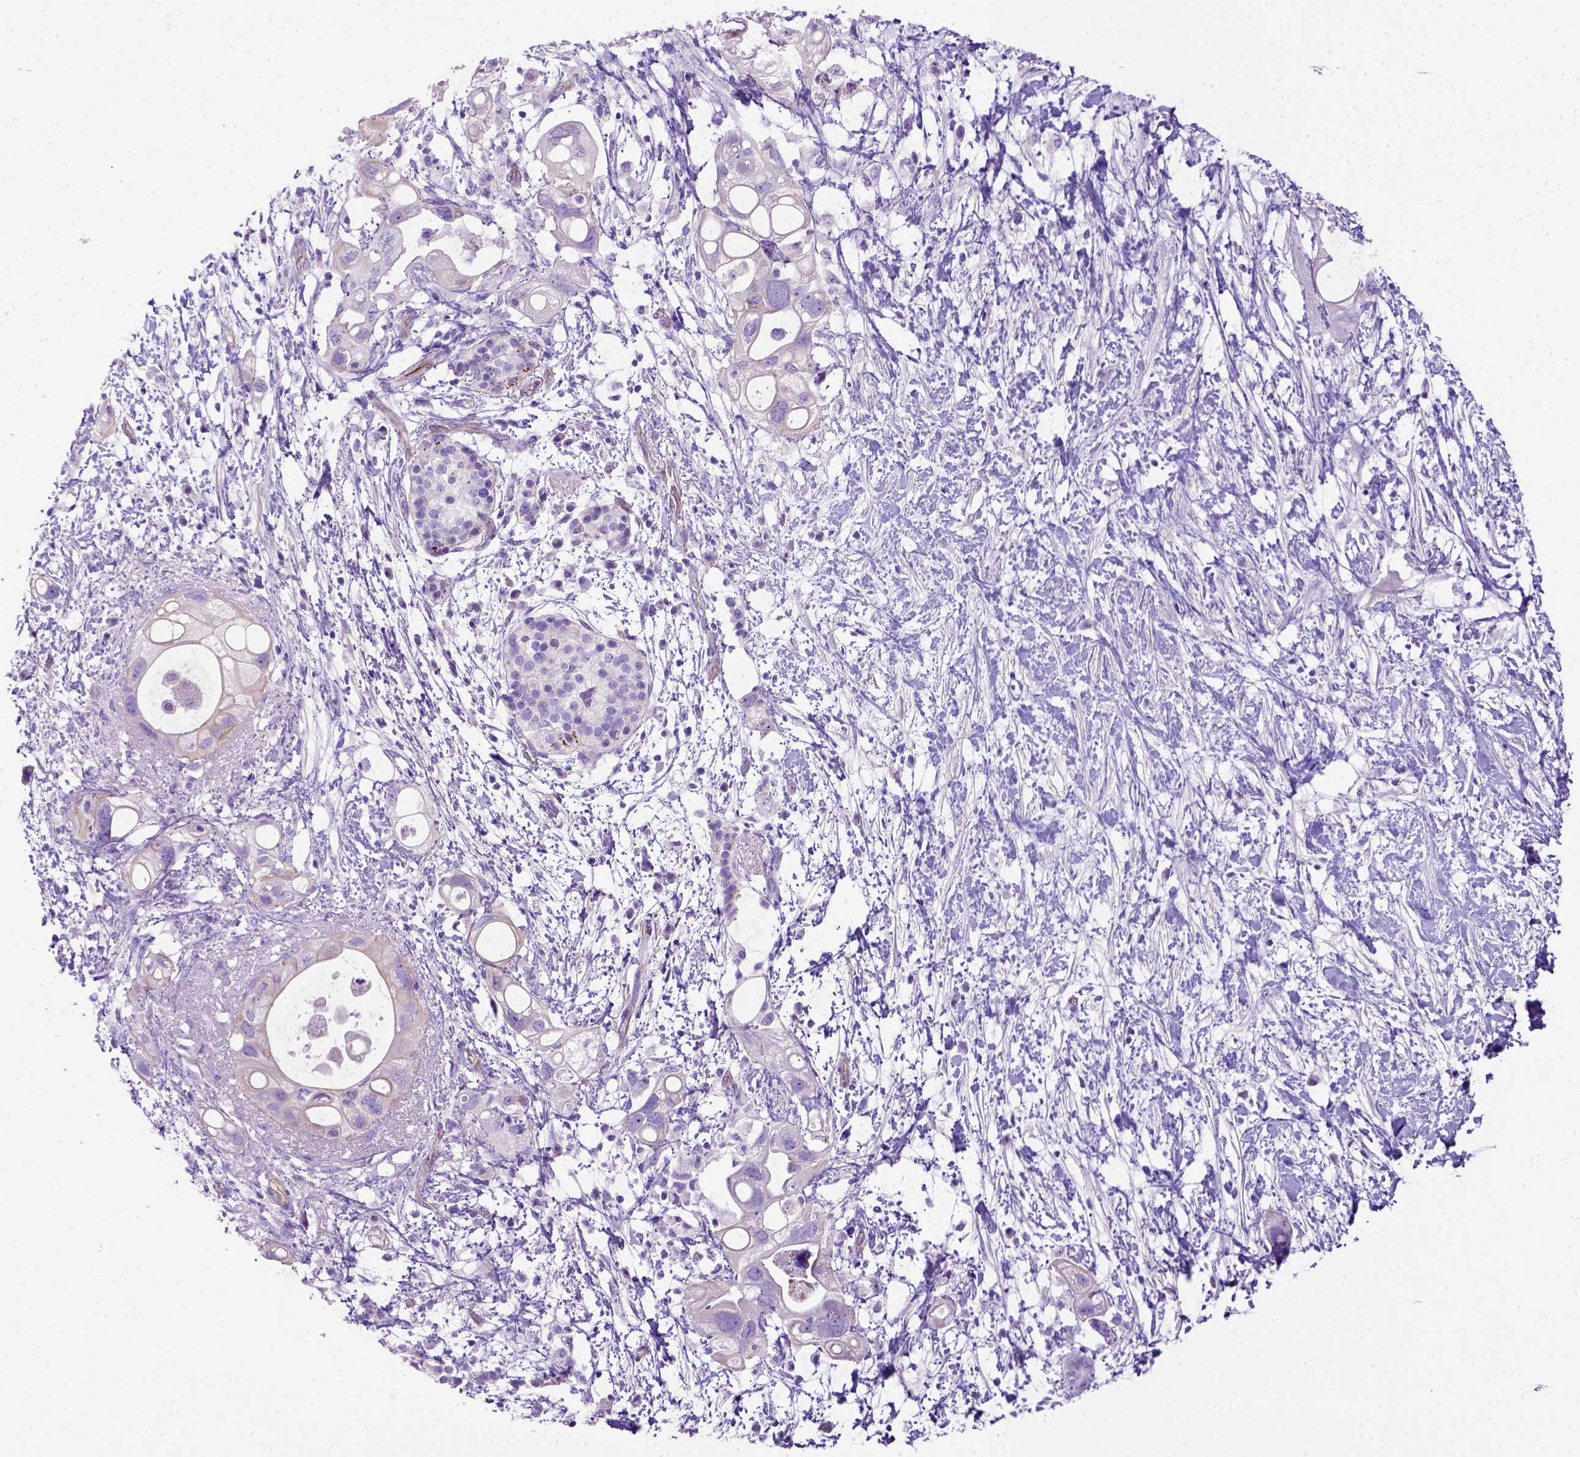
{"staining": {"intensity": "negative", "quantity": "none", "location": "none"}, "tissue": "pancreatic cancer", "cell_type": "Tumor cells", "image_type": "cancer", "snomed": [{"axis": "morphology", "description": "Adenocarcinoma, NOS"}, {"axis": "topography", "description": "Pancreas"}], "caption": "Tumor cells show no significant positivity in pancreatic cancer. (Brightfield microscopy of DAB (3,3'-diaminobenzidine) immunohistochemistry (IHC) at high magnification).", "gene": "LRRC18", "patient": {"sex": "female", "age": 72}}